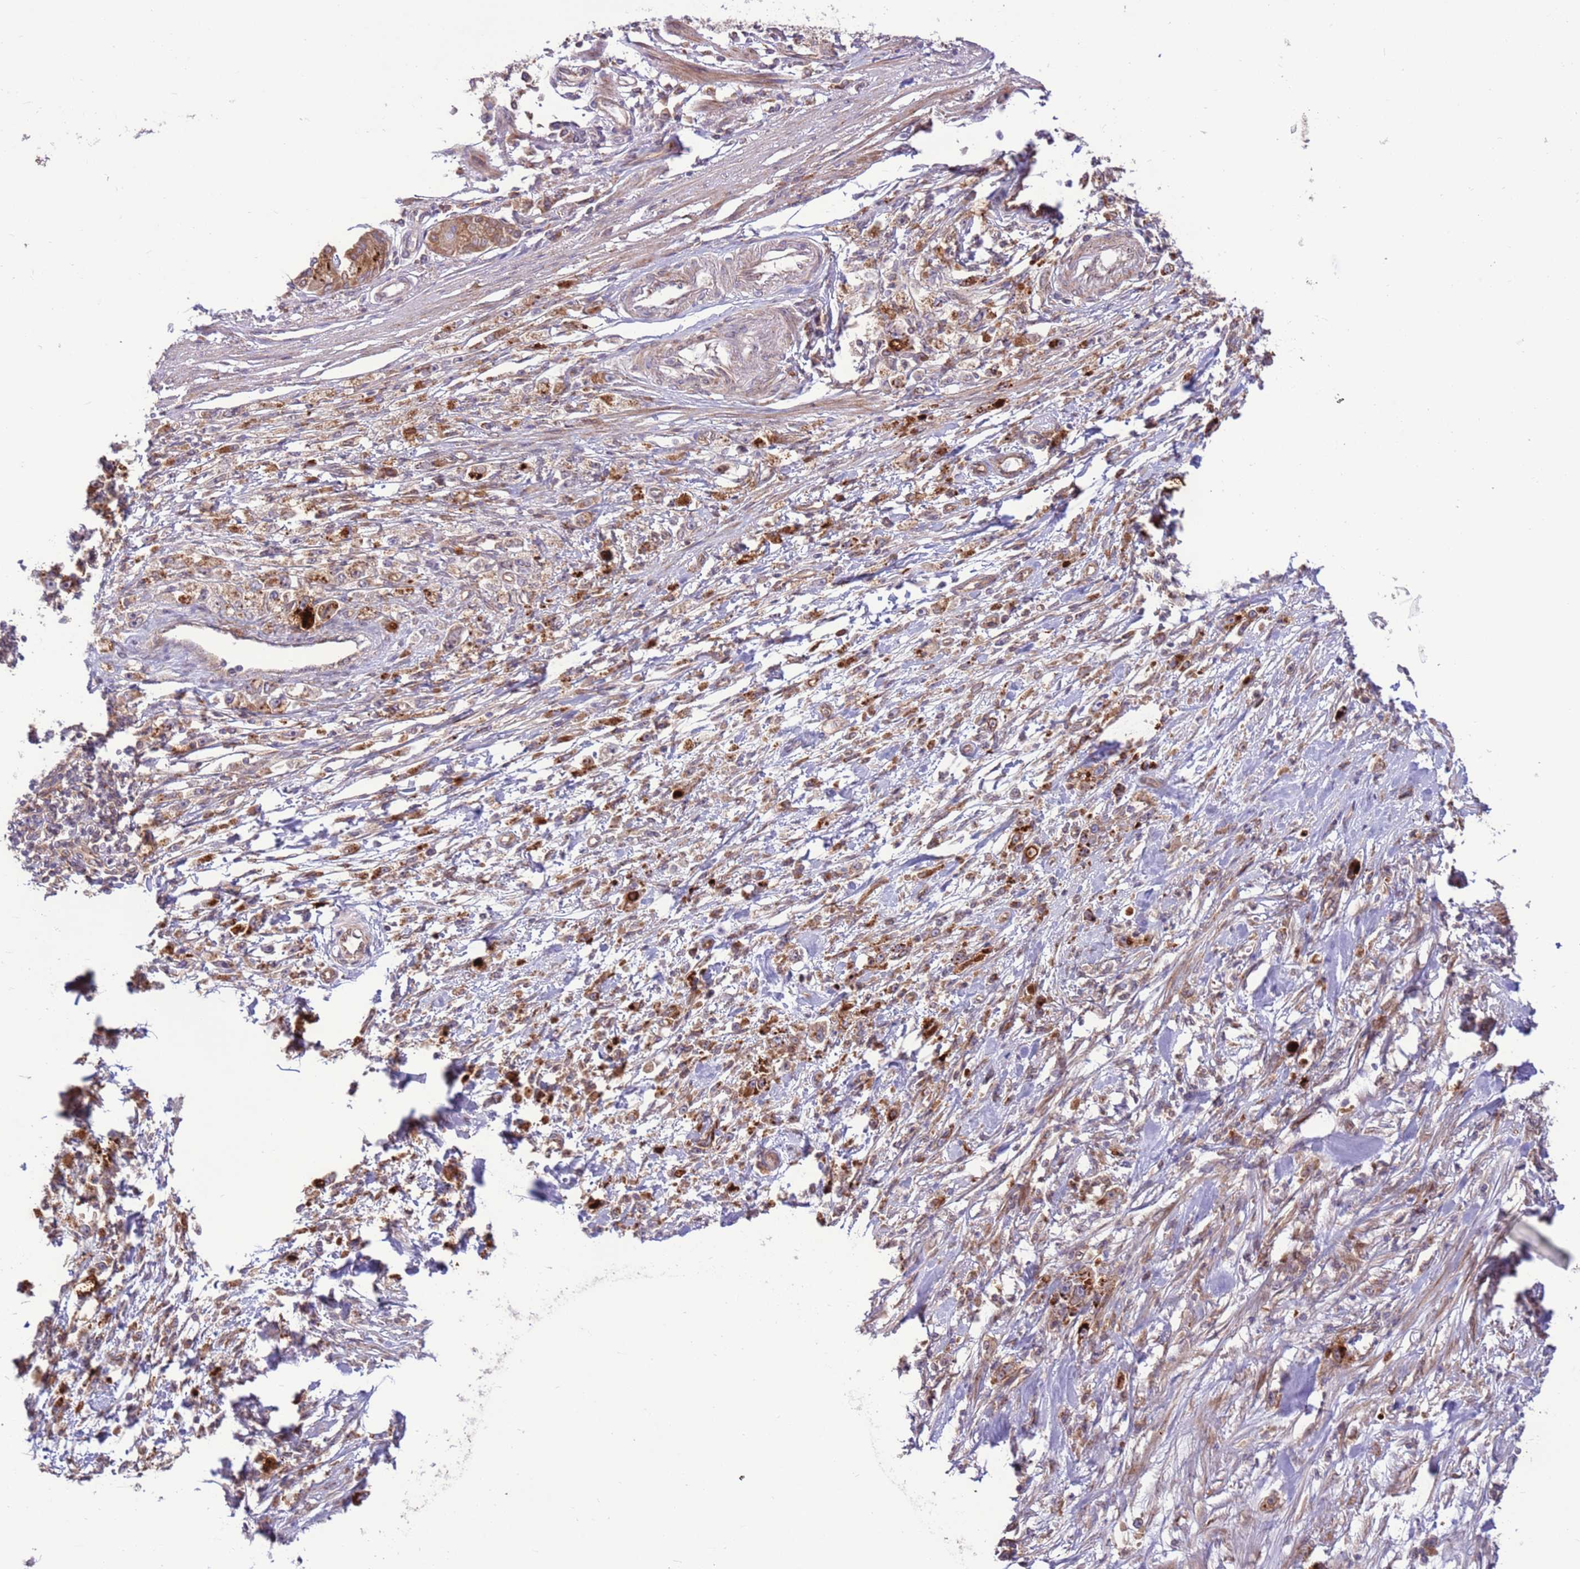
{"staining": {"intensity": "weak", "quantity": ">75%", "location": "cytoplasmic/membranous"}, "tissue": "stomach cancer", "cell_type": "Tumor cells", "image_type": "cancer", "snomed": [{"axis": "morphology", "description": "Adenocarcinoma, NOS"}, {"axis": "topography", "description": "Stomach"}], "caption": "IHC (DAB) staining of stomach adenocarcinoma displays weak cytoplasmic/membranous protein staining in approximately >75% of tumor cells.", "gene": "DDX19B", "patient": {"sex": "female", "age": 59}}